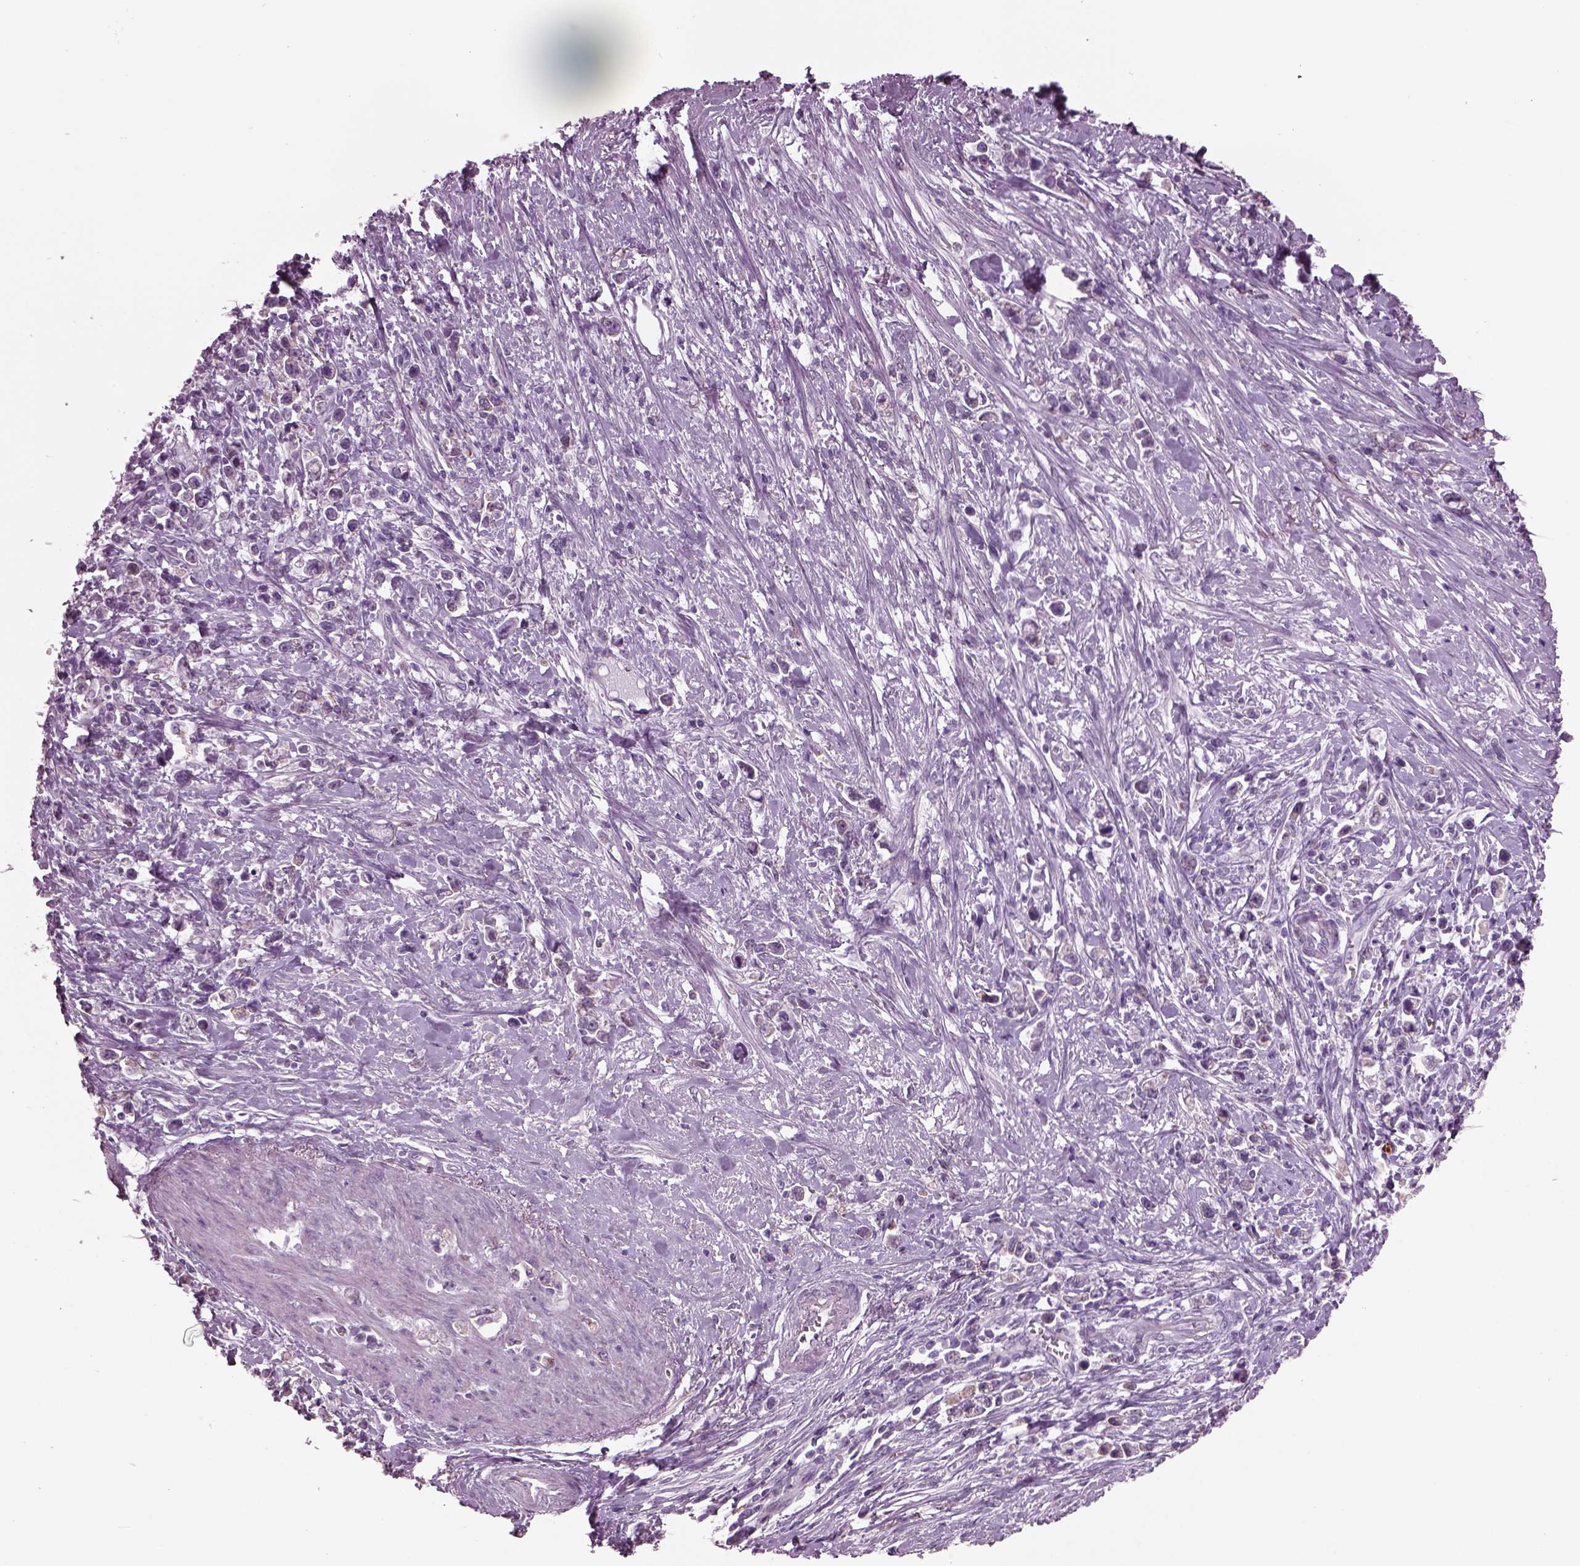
{"staining": {"intensity": "weak", "quantity": ">75%", "location": "cytoplasmic/membranous"}, "tissue": "stomach cancer", "cell_type": "Tumor cells", "image_type": "cancer", "snomed": [{"axis": "morphology", "description": "Adenocarcinoma, NOS"}, {"axis": "topography", "description": "Stomach"}], "caption": "DAB (3,3'-diaminobenzidine) immunohistochemical staining of adenocarcinoma (stomach) reveals weak cytoplasmic/membranous protein positivity in about >75% of tumor cells.", "gene": "PRR9", "patient": {"sex": "male", "age": 63}}